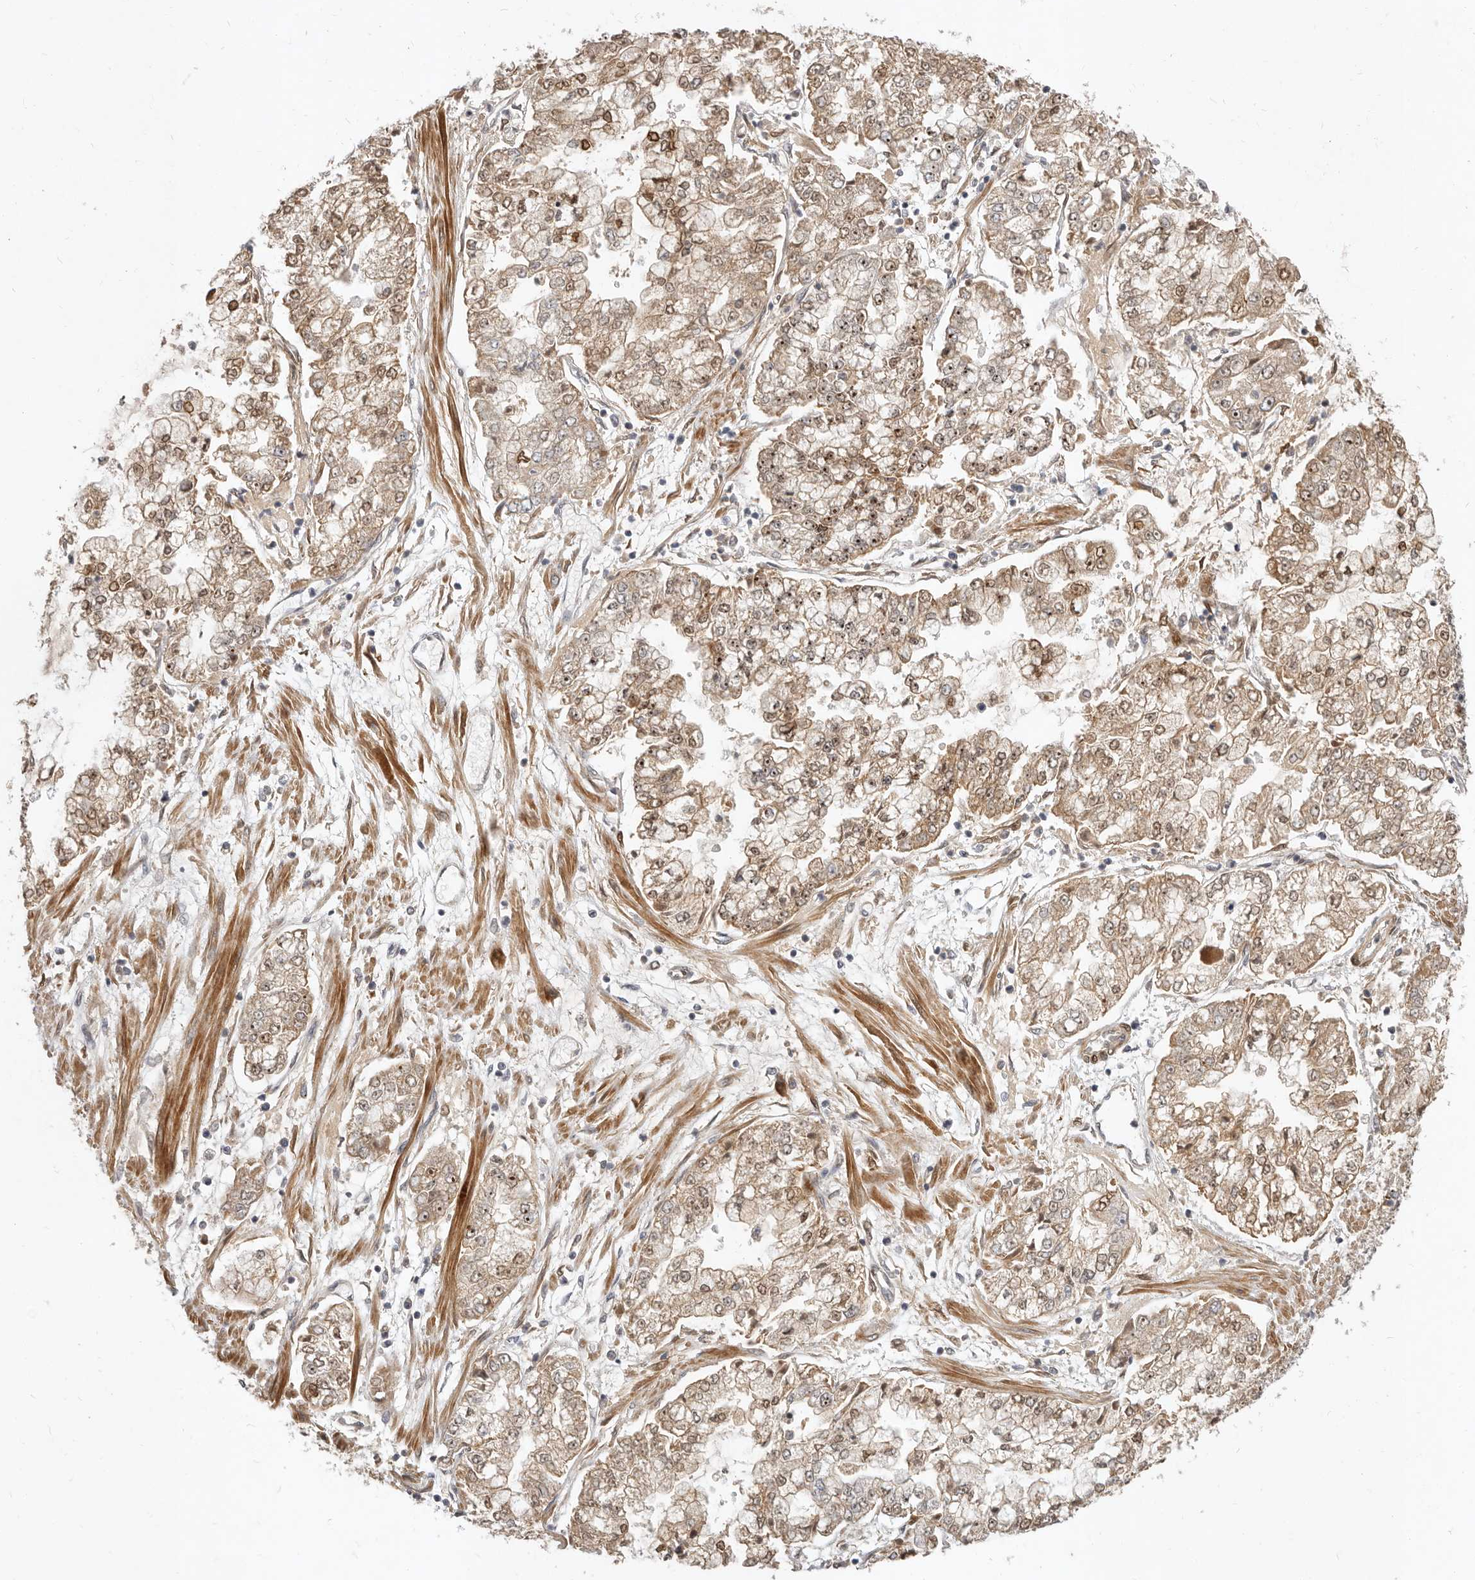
{"staining": {"intensity": "moderate", "quantity": ">75%", "location": "cytoplasmic/membranous,nuclear"}, "tissue": "stomach cancer", "cell_type": "Tumor cells", "image_type": "cancer", "snomed": [{"axis": "morphology", "description": "Adenocarcinoma, NOS"}, {"axis": "topography", "description": "Stomach"}], "caption": "Adenocarcinoma (stomach) tissue demonstrates moderate cytoplasmic/membranous and nuclear positivity in about >75% of tumor cells, visualized by immunohistochemistry.", "gene": "MICALL2", "patient": {"sex": "male", "age": 76}}